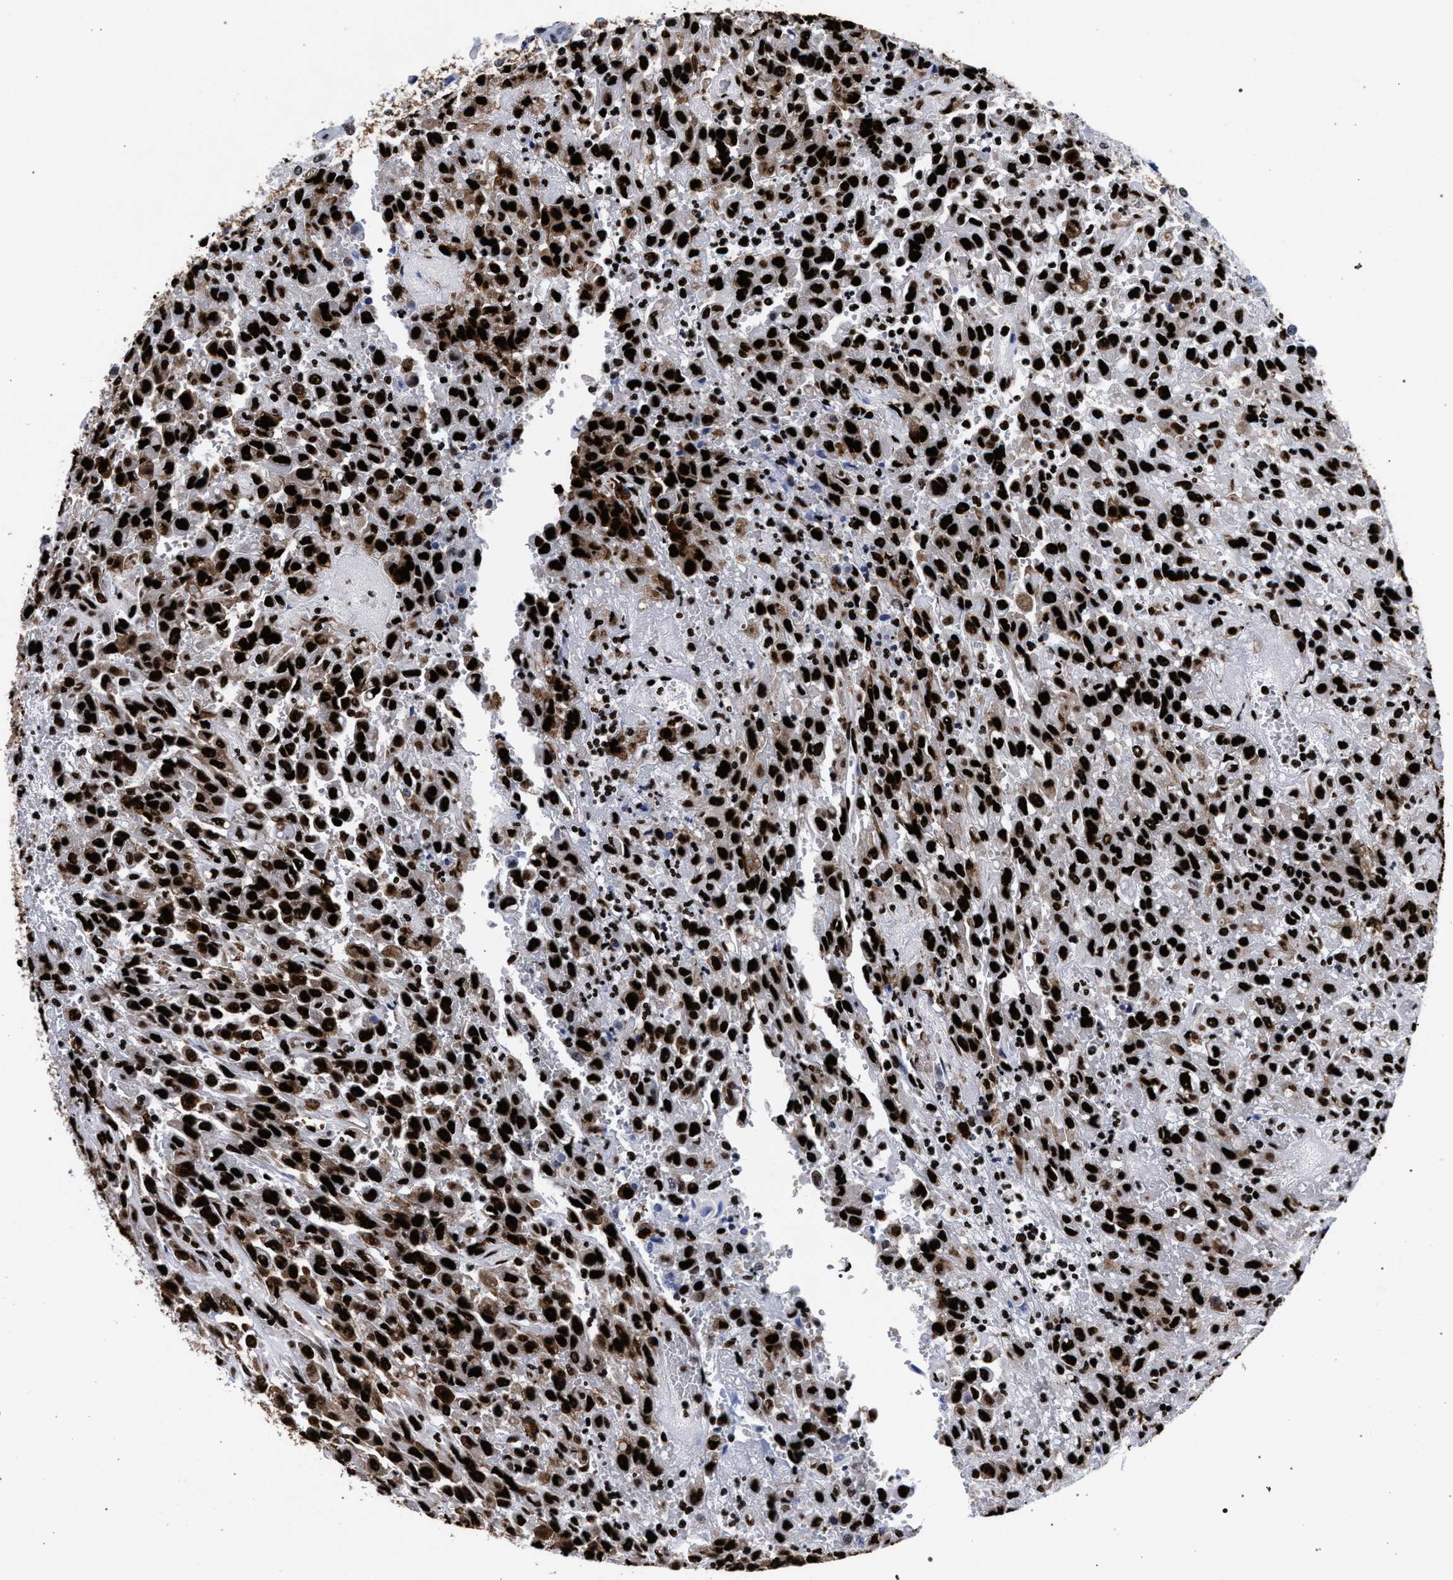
{"staining": {"intensity": "strong", "quantity": ">75%", "location": "nuclear"}, "tissue": "urothelial cancer", "cell_type": "Tumor cells", "image_type": "cancer", "snomed": [{"axis": "morphology", "description": "Urothelial carcinoma, High grade"}, {"axis": "topography", "description": "Urinary bladder"}], "caption": "The micrograph demonstrates a brown stain indicating the presence of a protein in the nuclear of tumor cells in high-grade urothelial carcinoma.", "gene": "HNRNPA1", "patient": {"sex": "male", "age": 46}}